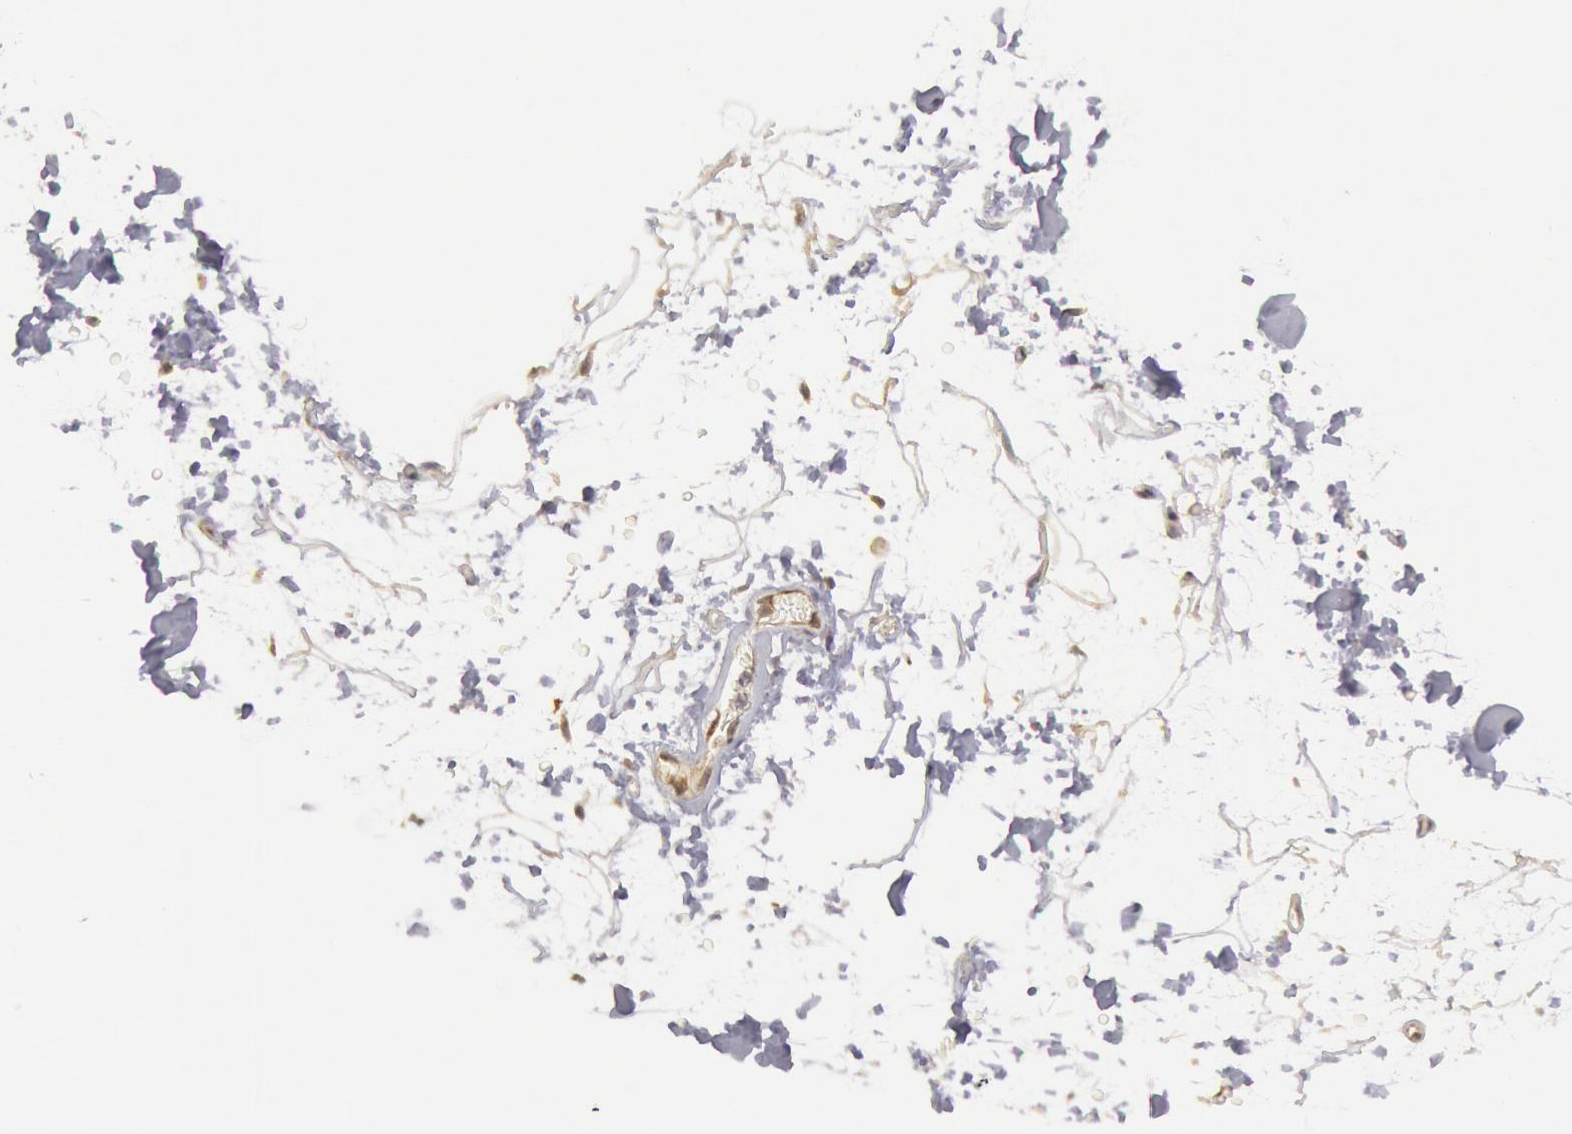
{"staining": {"intensity": "negative", "quantity": "none", "location": "none"}, "tissue": "adipose tissue", "cell_type": "Adipocytes", "image_type": "normal", "snomed": [{"axis": "morphology", "description": "Normal tissue, NOS"}, {"axis": "topography", "description": "Soft tissue"}], "caption": "Immunohistochemistry micrograph of benign adipose tissue stained for a protein (brown), which reveals no staining in adipocytes. The staining is performed using DAB brown chromogen with nuclei counter-stained in using hematoxylin.", "gene": "DNAJA1", "patient": {"sex": "male", "age": 72}}